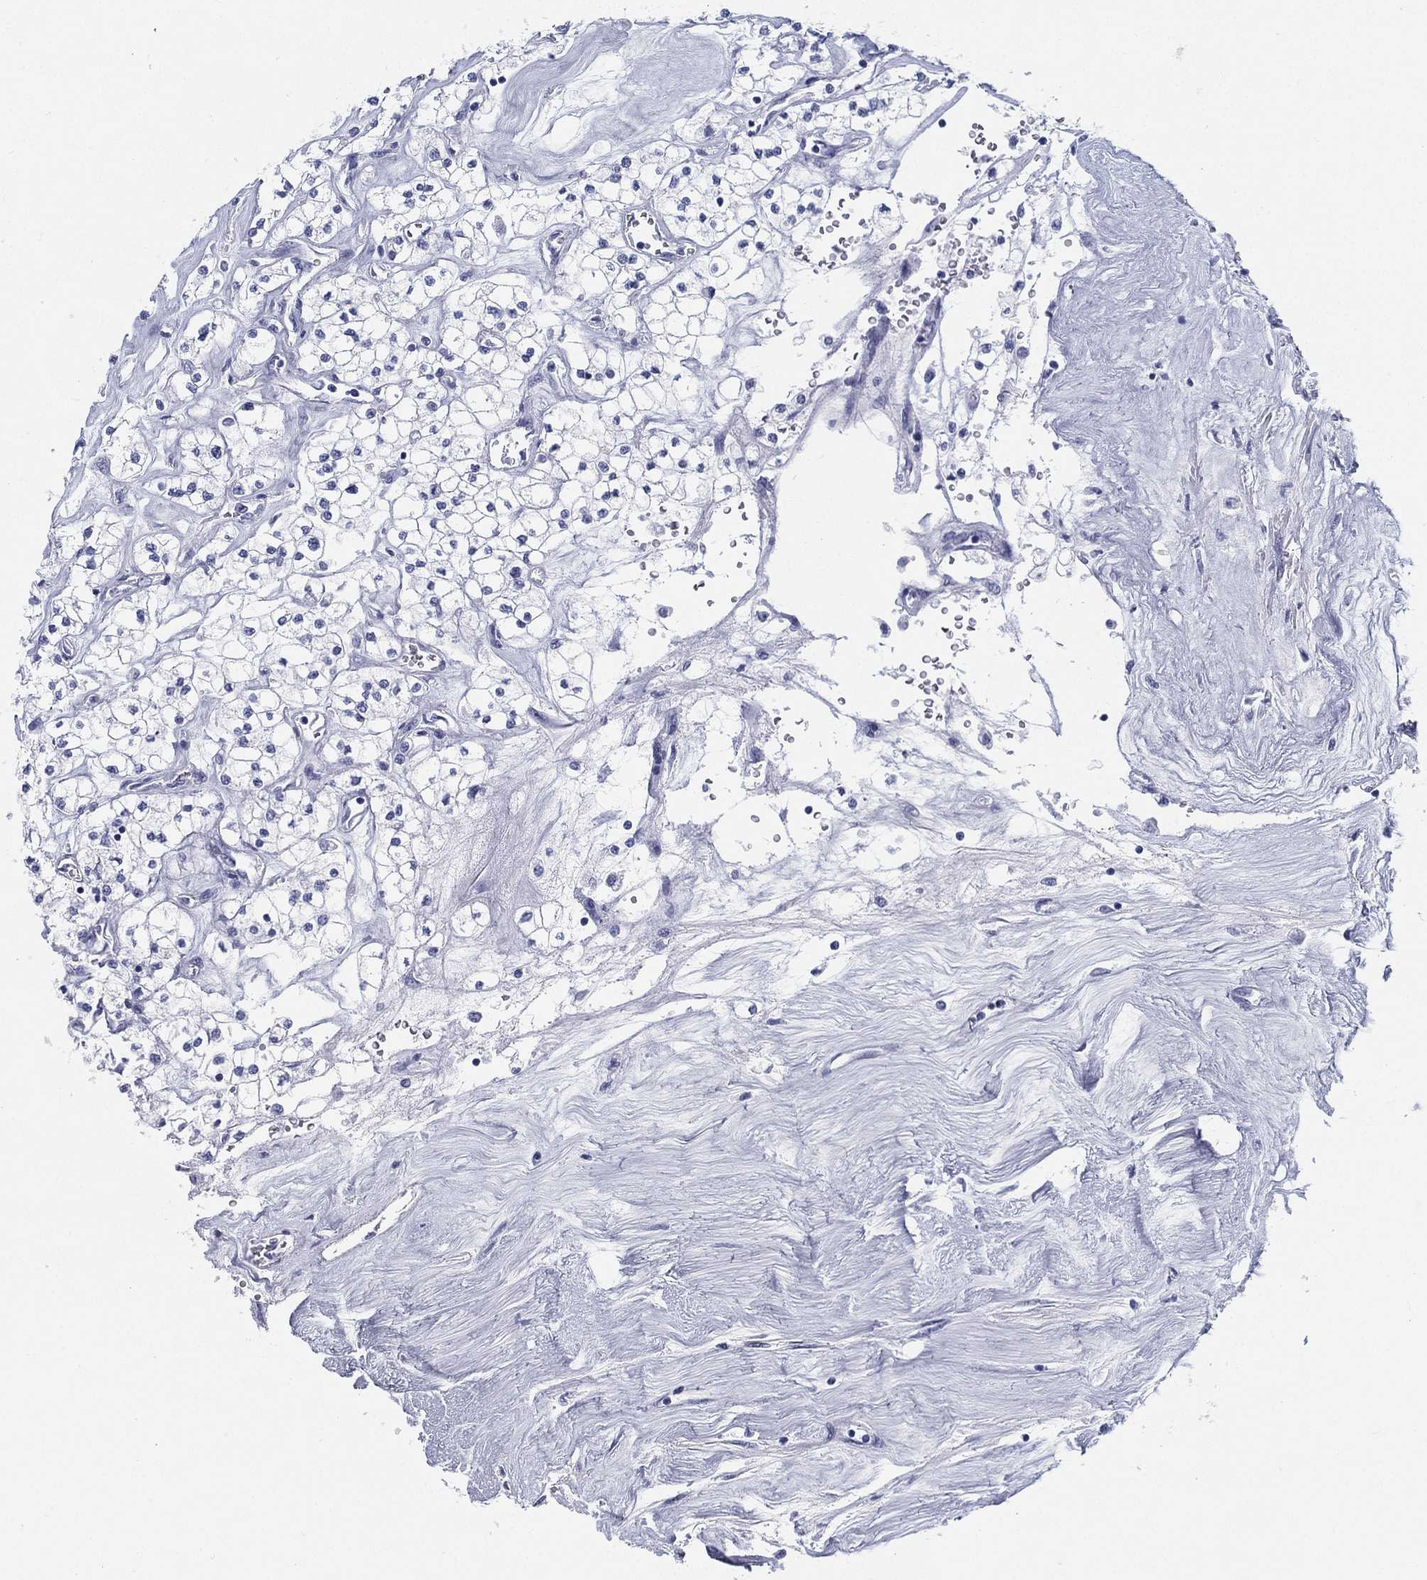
{"staining": {"intensity": "negative", "quantity": "none", "location": "none"}, "tissue": "renal cancer", "cell_type": "Tumor cells", "image_type": "cancer", "snomed": [{"axis": "morphology", "description": "Adenocarcinoma, NOS"}, {"axis": "topography", "description": "Kidney"}], "caption": "This is an immunohistochemistry image of renal cancer. There is no positivity in tumor cells.", "gene": "ATP1B2", "patient": {"sex": "male", "age": 80}}